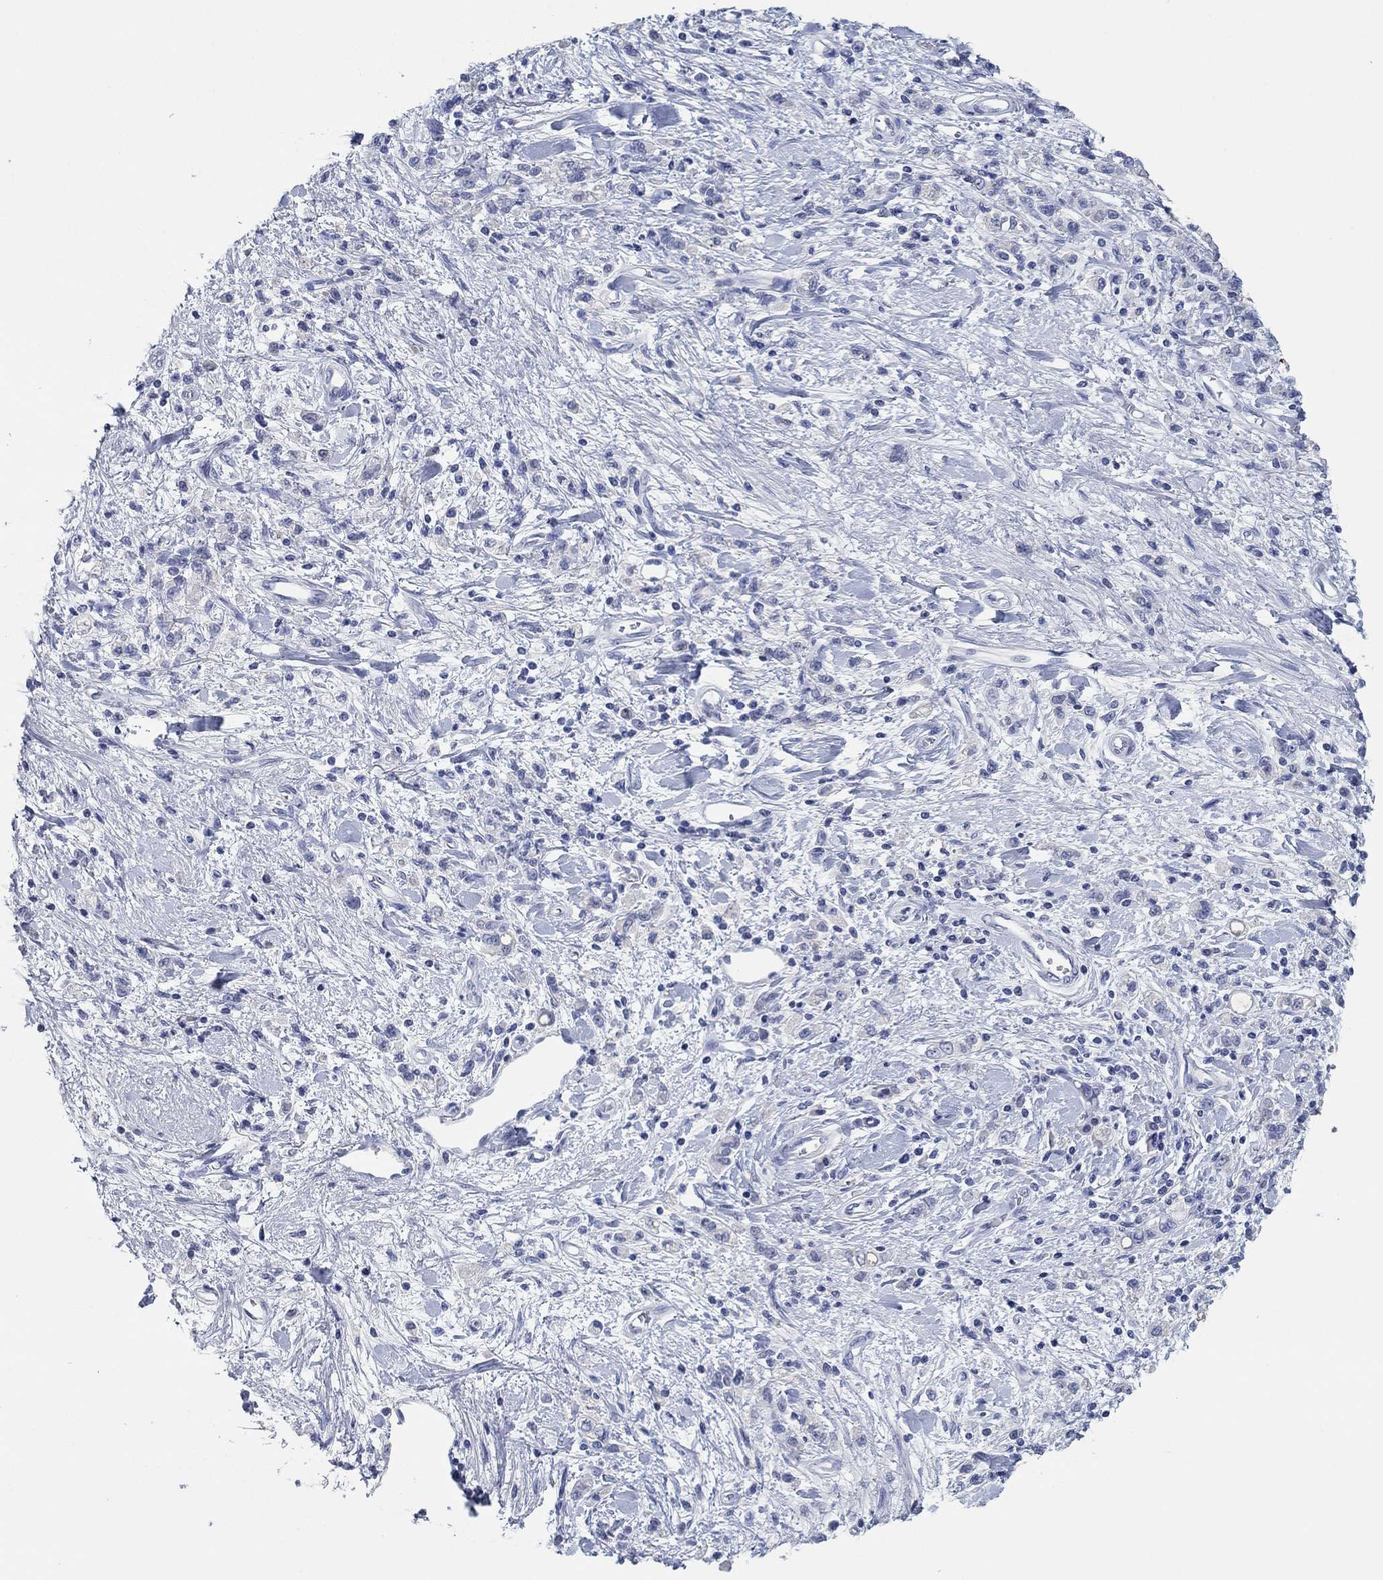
{"staining": {"intensity": "negative", "quantity": "none", "location": "none"}, "tissue": "stomach cancer", "cell_type": "Tumor cells", "image_type": "cancer", "snomed": [{"axis": "morphology", "description": "Adenocarcinoma, NOS"}, {"axis": "topography", "description": "Stomach"}], "caption": "Immunohistochemical staining of human stomach cancer (adenocarcinoma) displays no significant expression in tumor cells.", "gene": "POU5F1", "patient": {"sex": "male", "age": 77}}